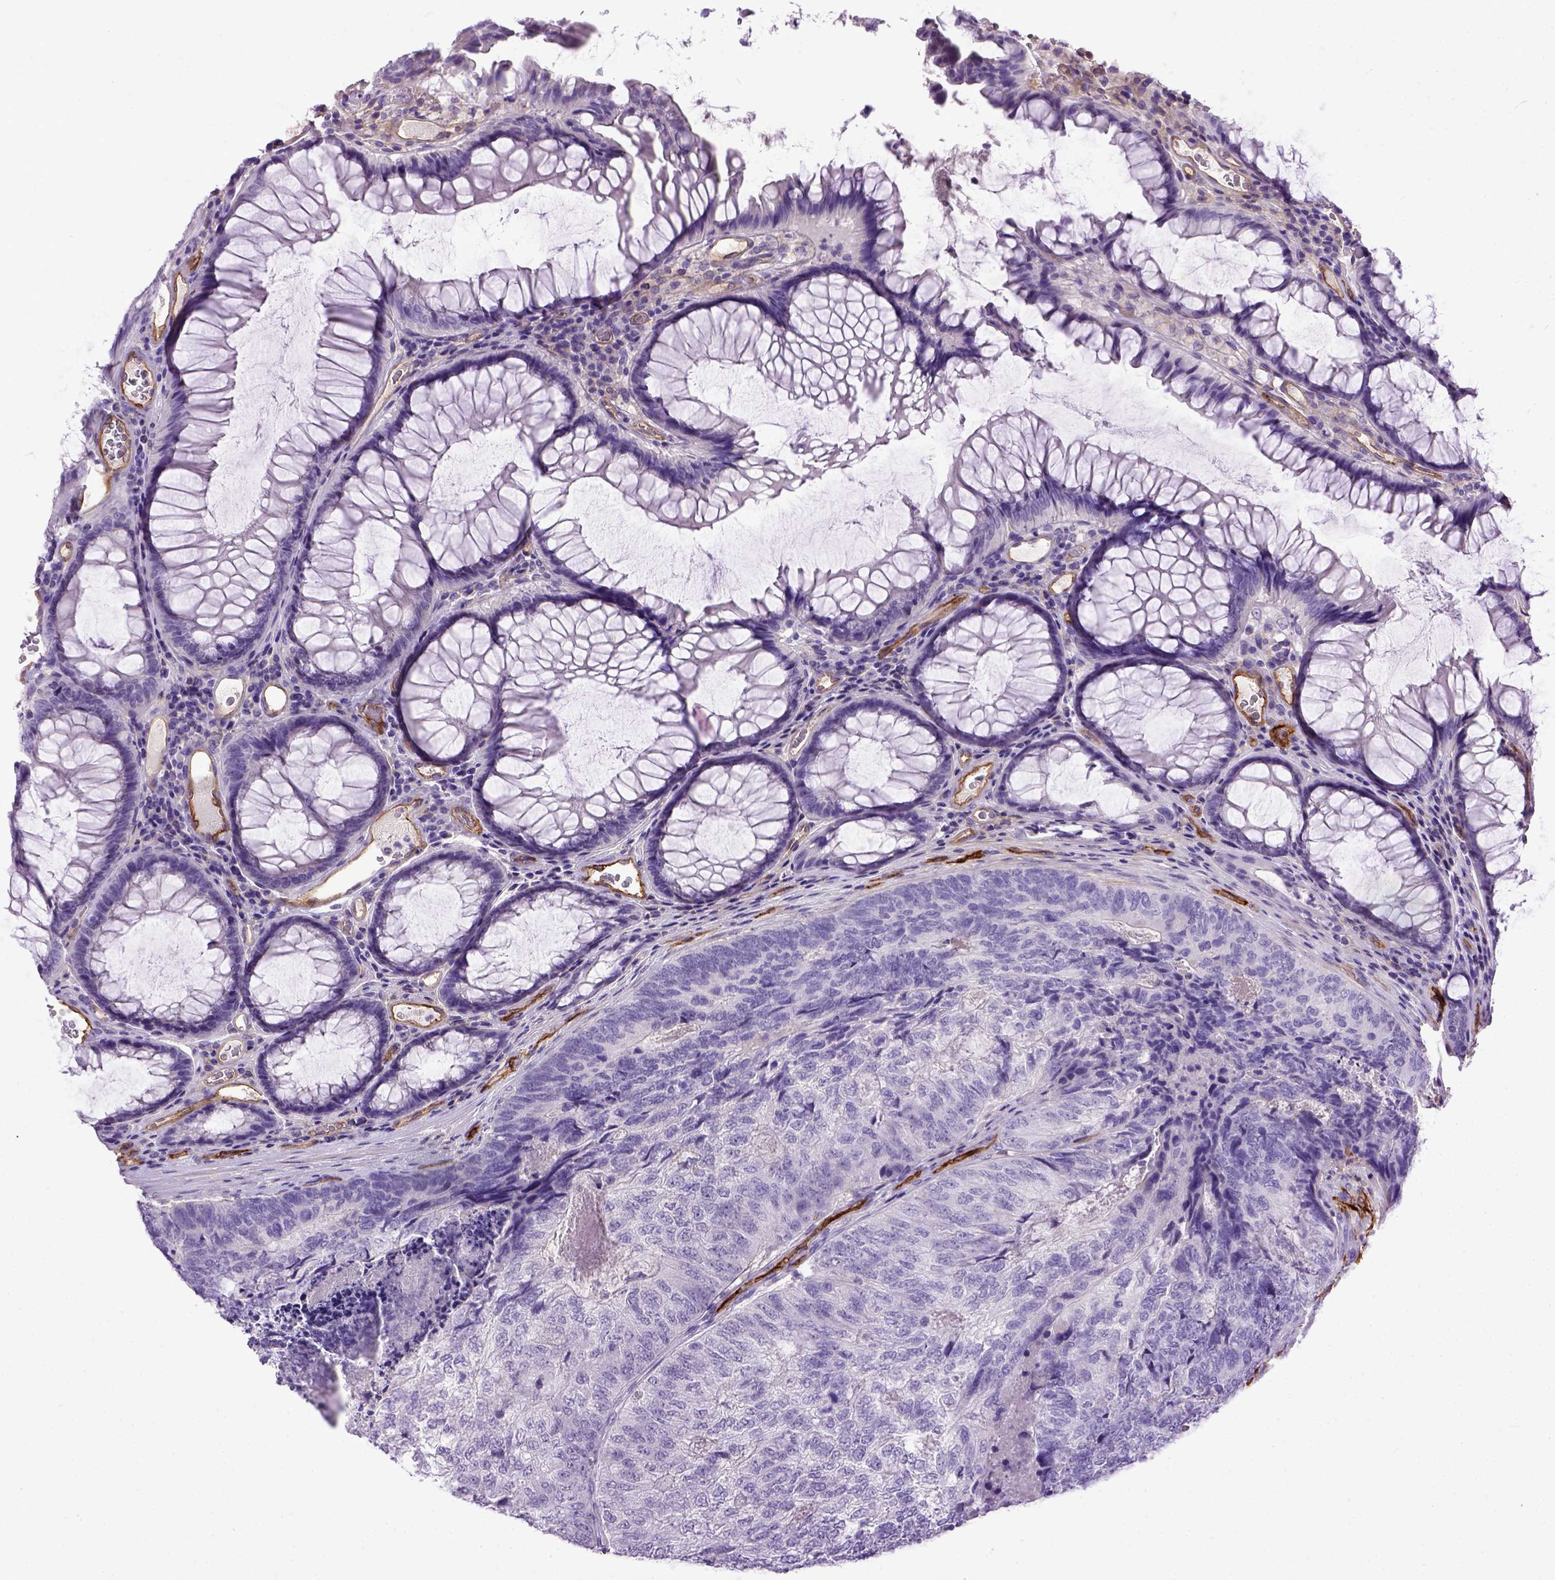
{"staining": {"intensity": "negative", "quantity": "none", "location": "none"}, "tissue": "colorectal cancer", "cell_type": "Tumor cells", "image_type": "cancer", "snomed": [{"axis": "morphology", "description": "Adenocarcinoma, NOS"}, {"axis": "topography", "description": "Colon"}], "caption": "This image is of colorectal cancer stained with IHC to label a protein in brown with the nuclei are counter-stained blue. There is no staining in tumor cells.", "gene": "ENG", "patient": {"sex": "female", "age": 67}}